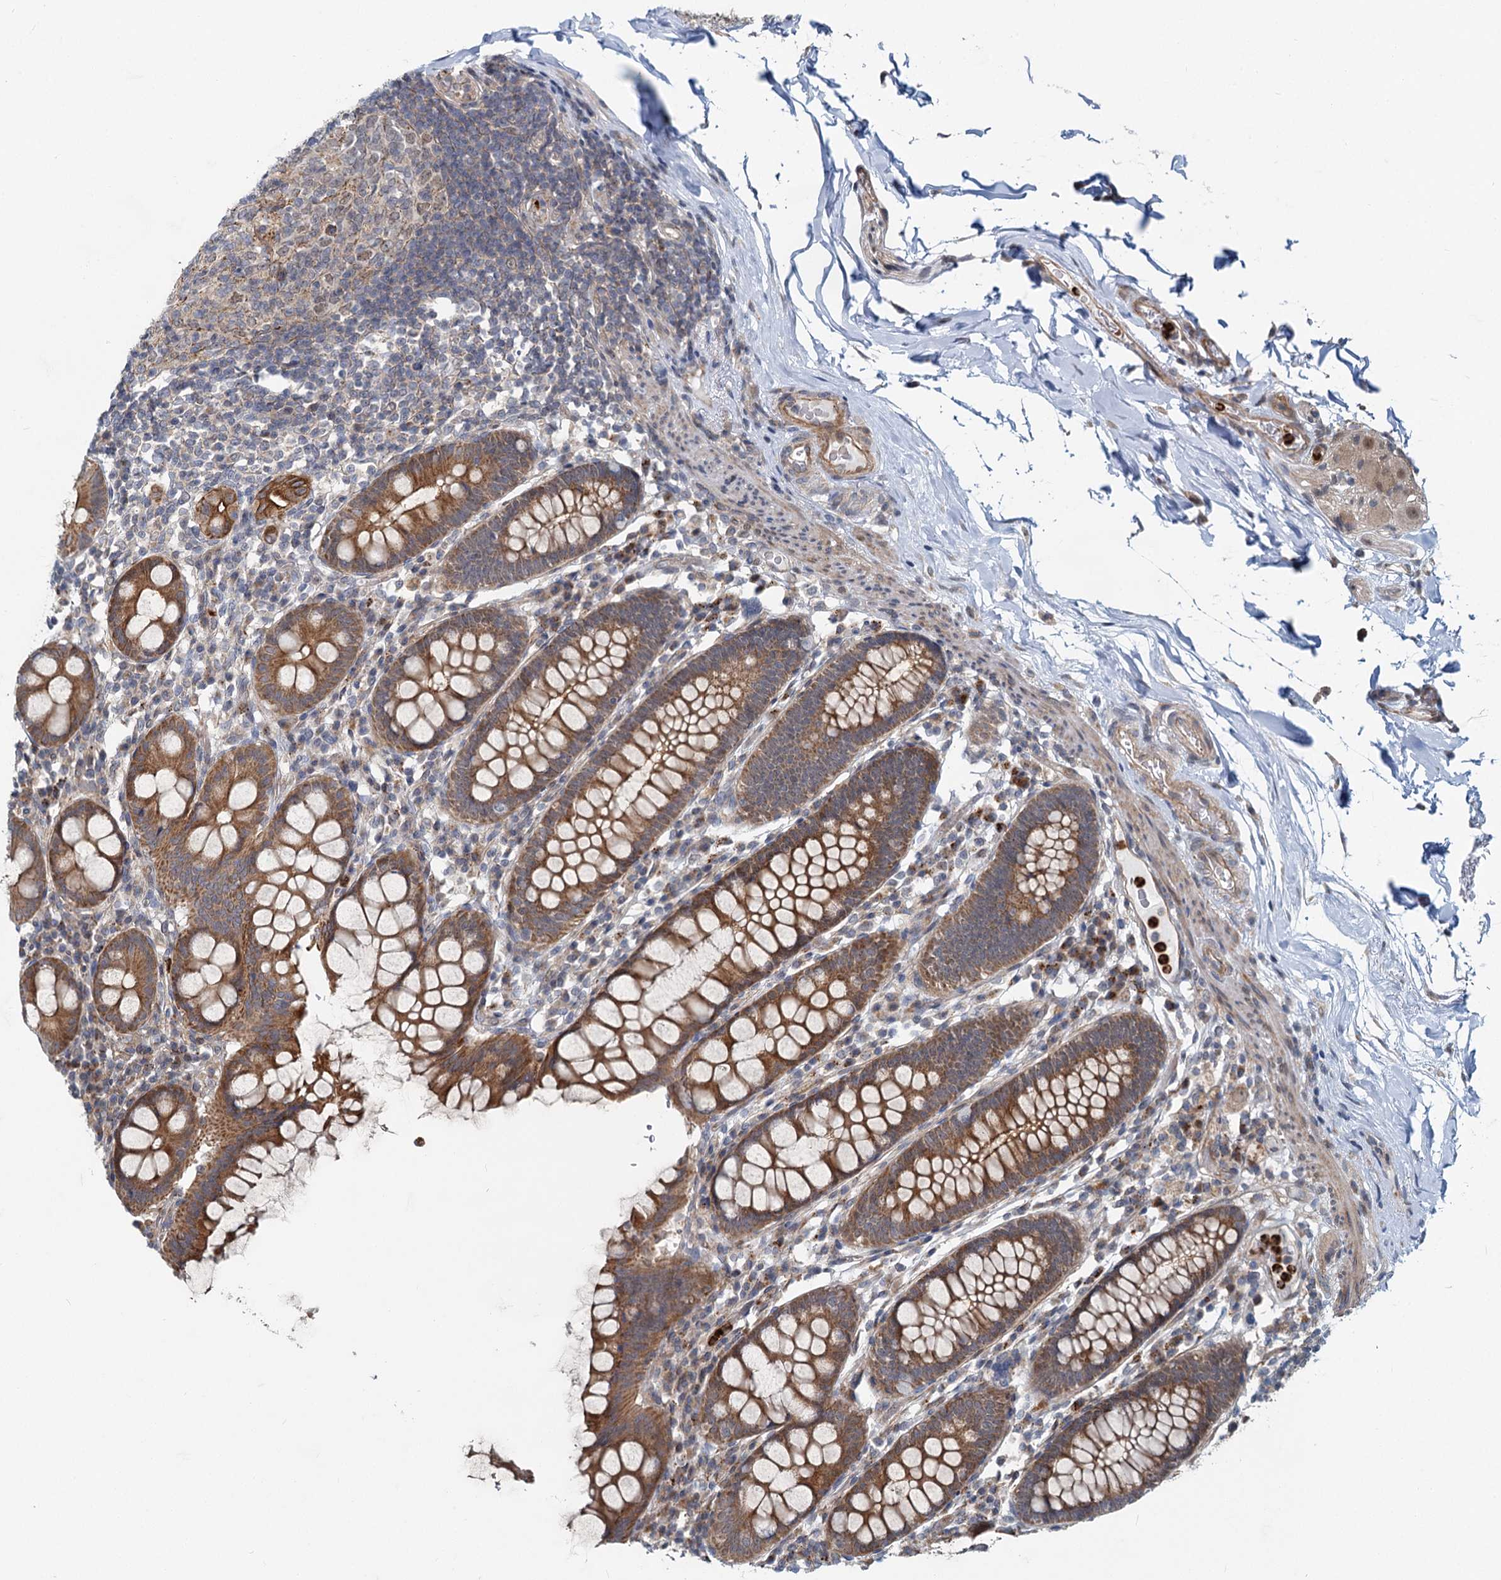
{"staining": {"intensity": "moderate", "quantity": ">75%", "location": "cytoplasmic/membranous"}, "tissue": "colon", "cell_type": "Endothelial cells", "image_type": "normal", "snomed": [{"axis": "morphology", "description": "Normal tissue, NOS"}, {"axis": "topography", "description": "Colon"}], "caption": "The photomicrograph shows staining of unremarkable colon, revealing moderate cytoplasmic/membranous protein expression (brown color) within endothelial cells.", "gene": "ADCY2", "patient": {"sex": "female", "age": 79}}